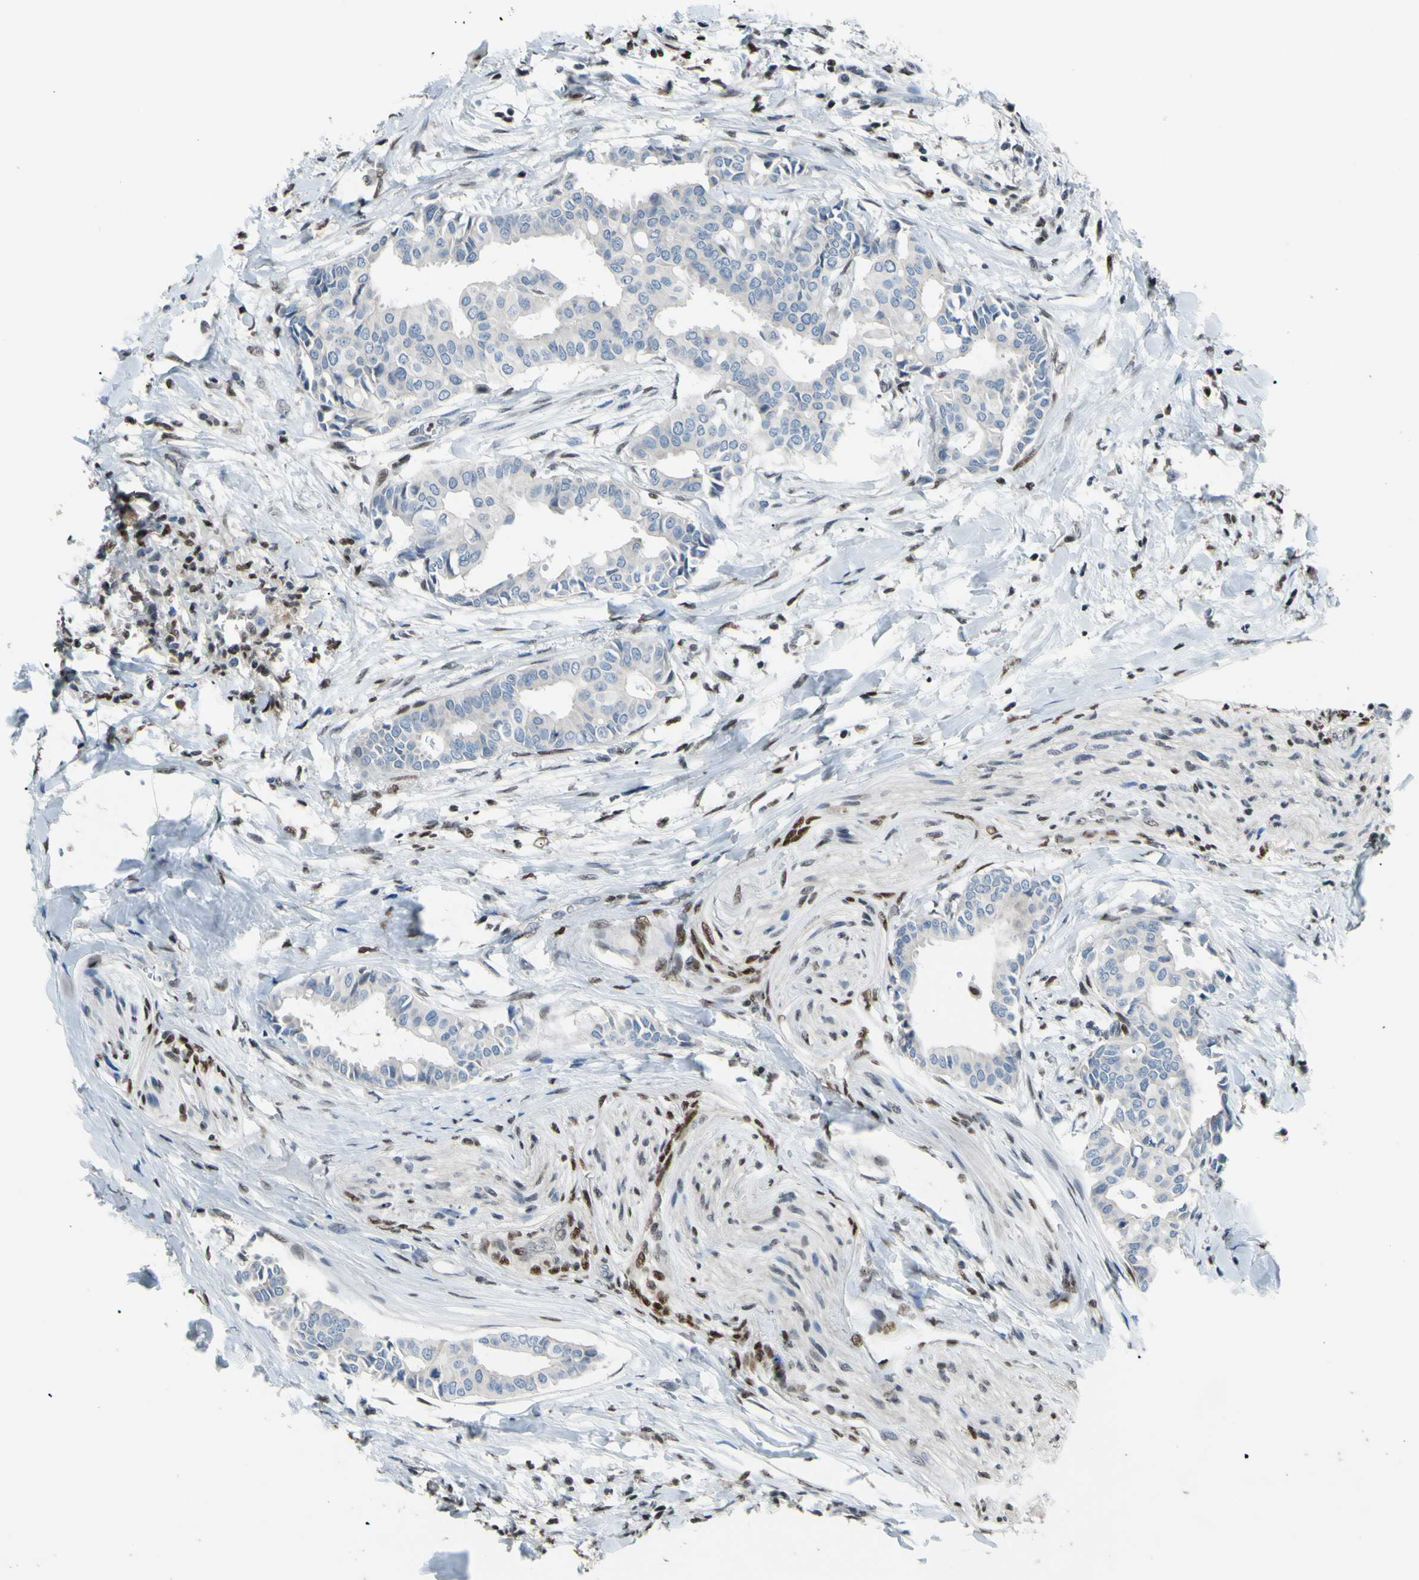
{"staining": {"intensity": "negative", "quantity": "none", "location": "none"}, "tissue": "head and neck cancer", "cell_type": "Tumor cells", "image_type": "cancer", "snomed": [{"axis": "morphology", "description": "Adenocarcinoma, NOS"}, {"axis": "topography", "description": "Salivary gland"}, {"axis": "topography", "description": "Head-Neck"}], "caption": "Head and neck cancer stained for a protein using IHC reveals no positivity tumor cells.", "gene": "FKBP5", "patient": {"sex": "female", "age": 59}}